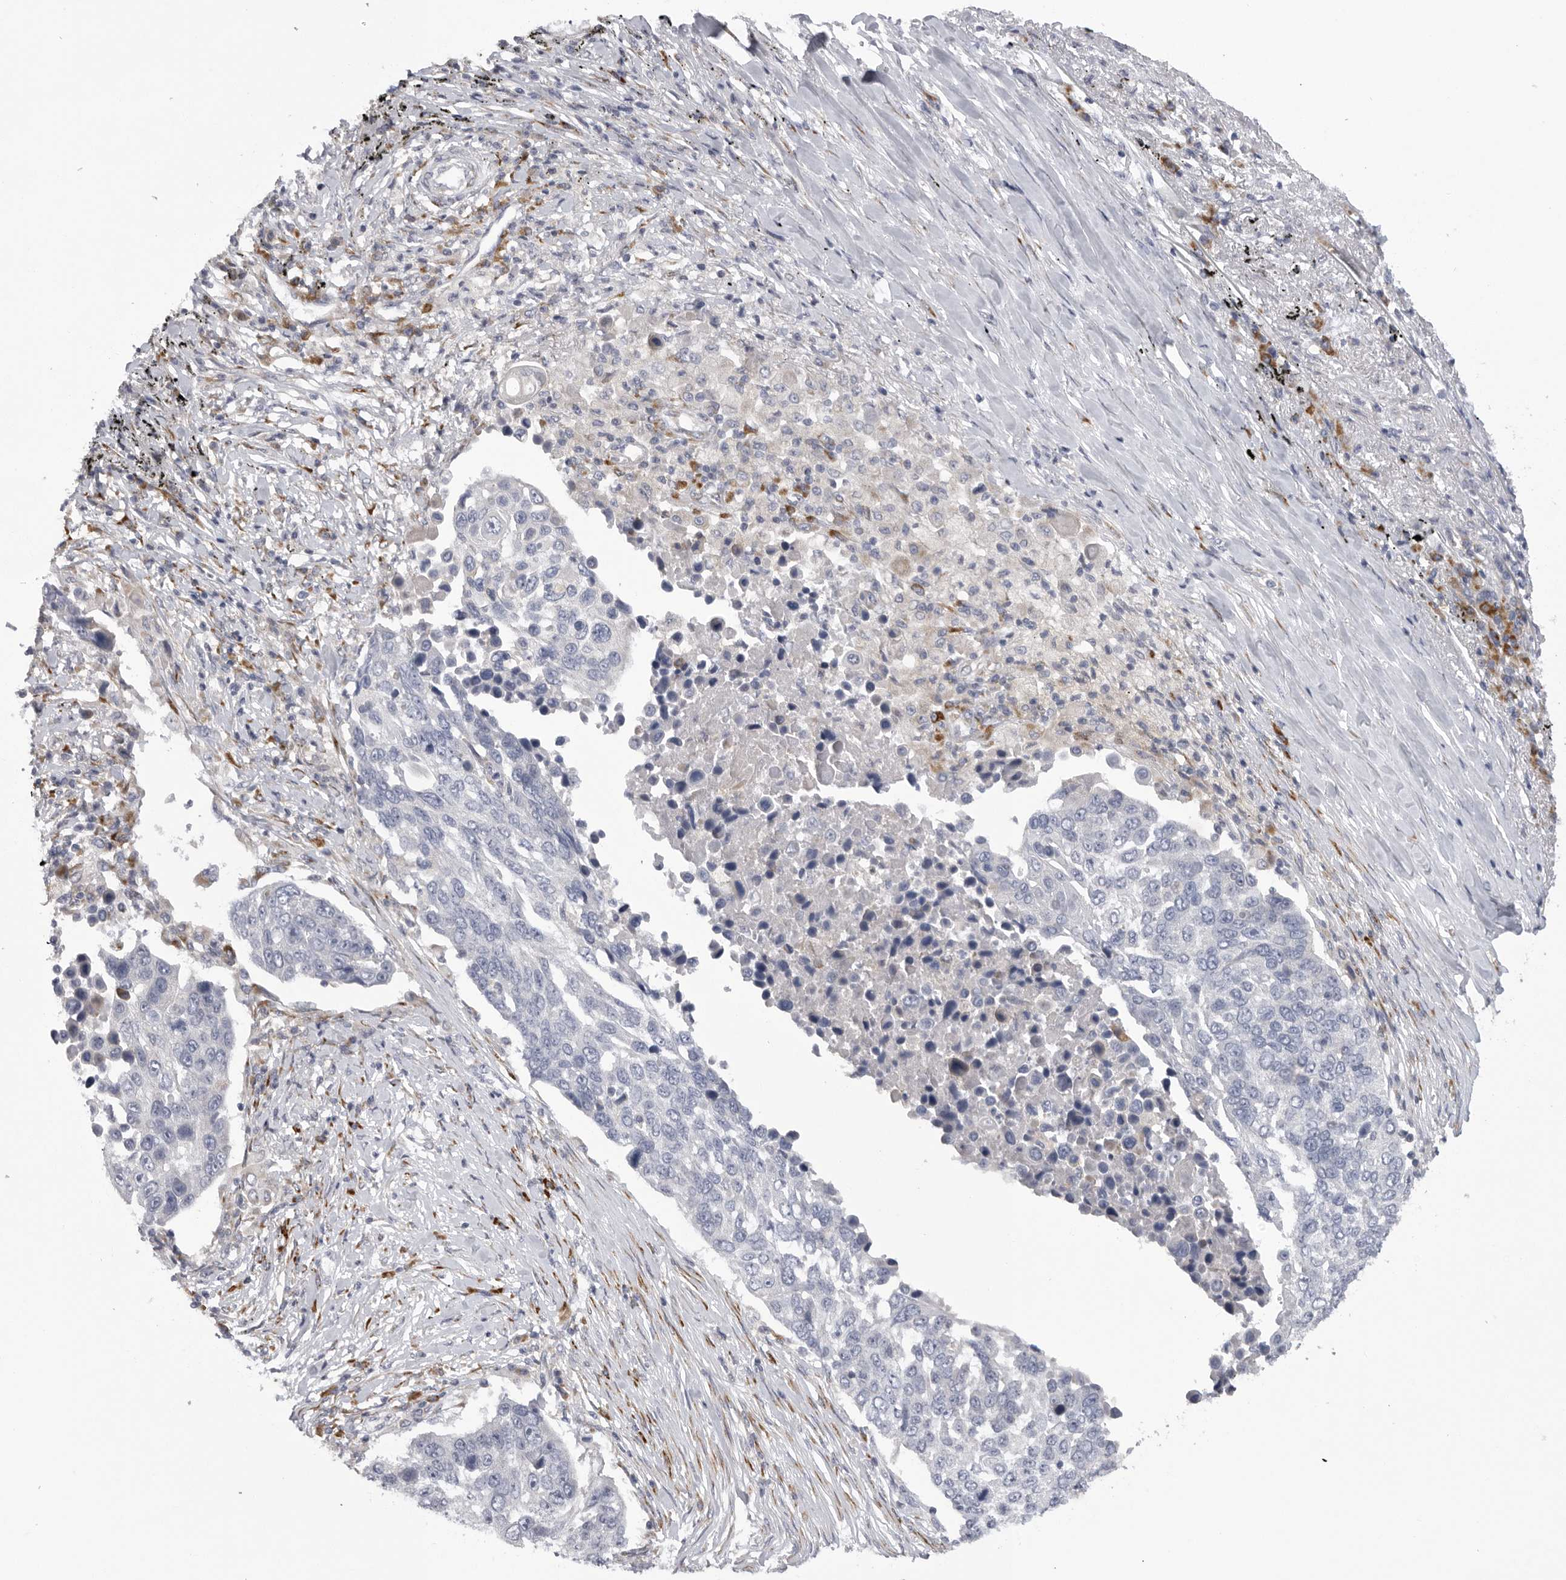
{"staining": {"intensity": "negative", "quantity": "none", "location": "none"}, "tissue": "lung cancer", "cell_type": "Tumor cells", "image_type": "cancer", "snomed": [{"axis": "morphology", "description": "Squamous cell carcinoma, NOS"}, {"axis": "topography", "description": "Lung"}], "caption": "Lung squamous cell carcinoma stained for a protein using immunohistochemistry (IHC) shows no positivity tumor cells.", "gene": "USP24", "patient": {"sex": "male", "age": 66}}